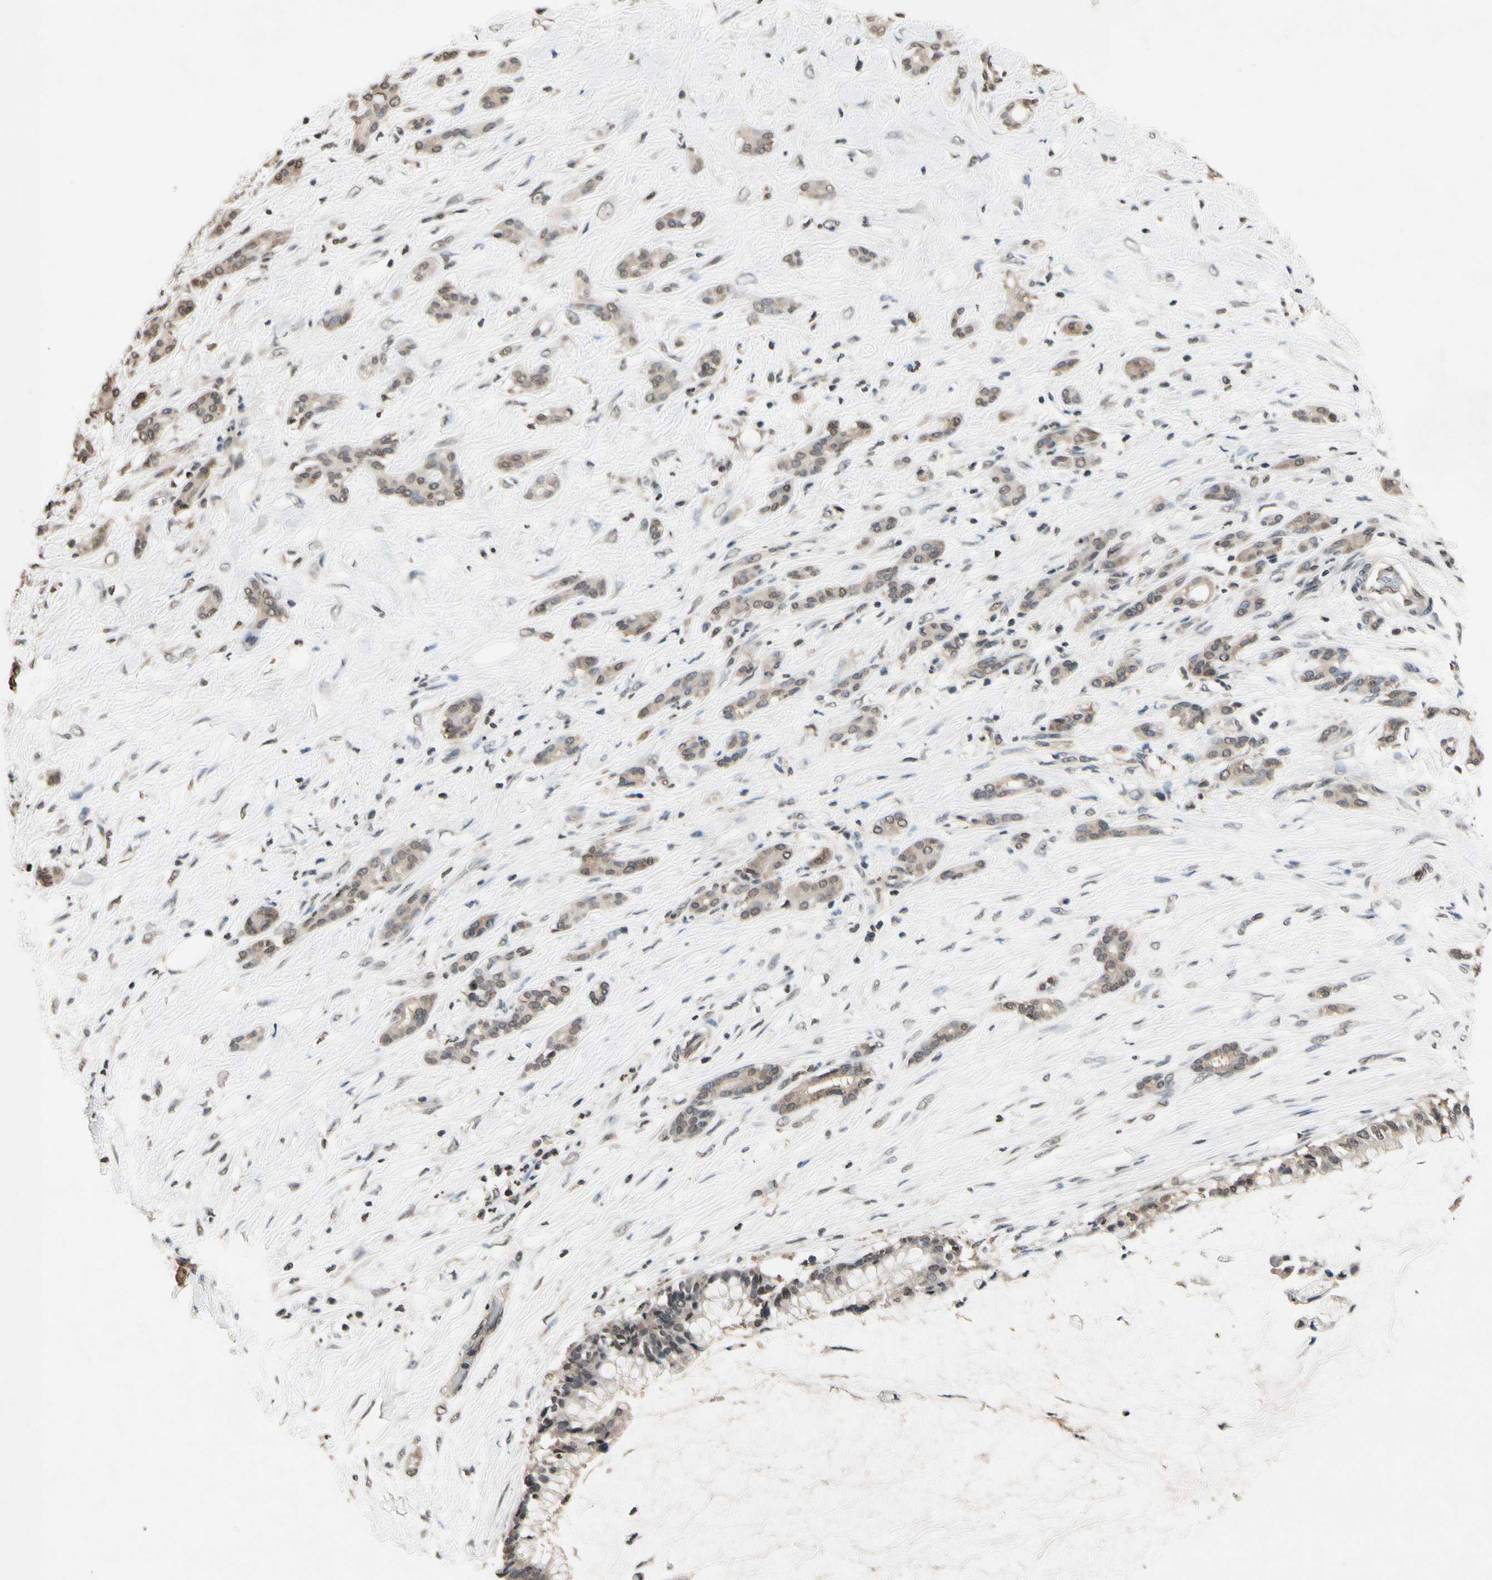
{"staining": {"intensity": "moderate", "quantity": ">75%", "location": "cytoplasmic/membranous"}, "tissue": "pancreatic cancer", "cell_type": "Tumor cells", "image_type": "cancer", "snomed": [{"axis": "morphology", "description": "Adenocarcinoma, NOS"}, {"axis": "topography", "description": "Pancreas"}], "caption": "Moderate cytoplasmic/membranous staining is seen in about >75% of tumor cells in adenocarcinoma (pancreatic).", "gene": "GCLC", "patient": {"sex": "male", "age": 41}}